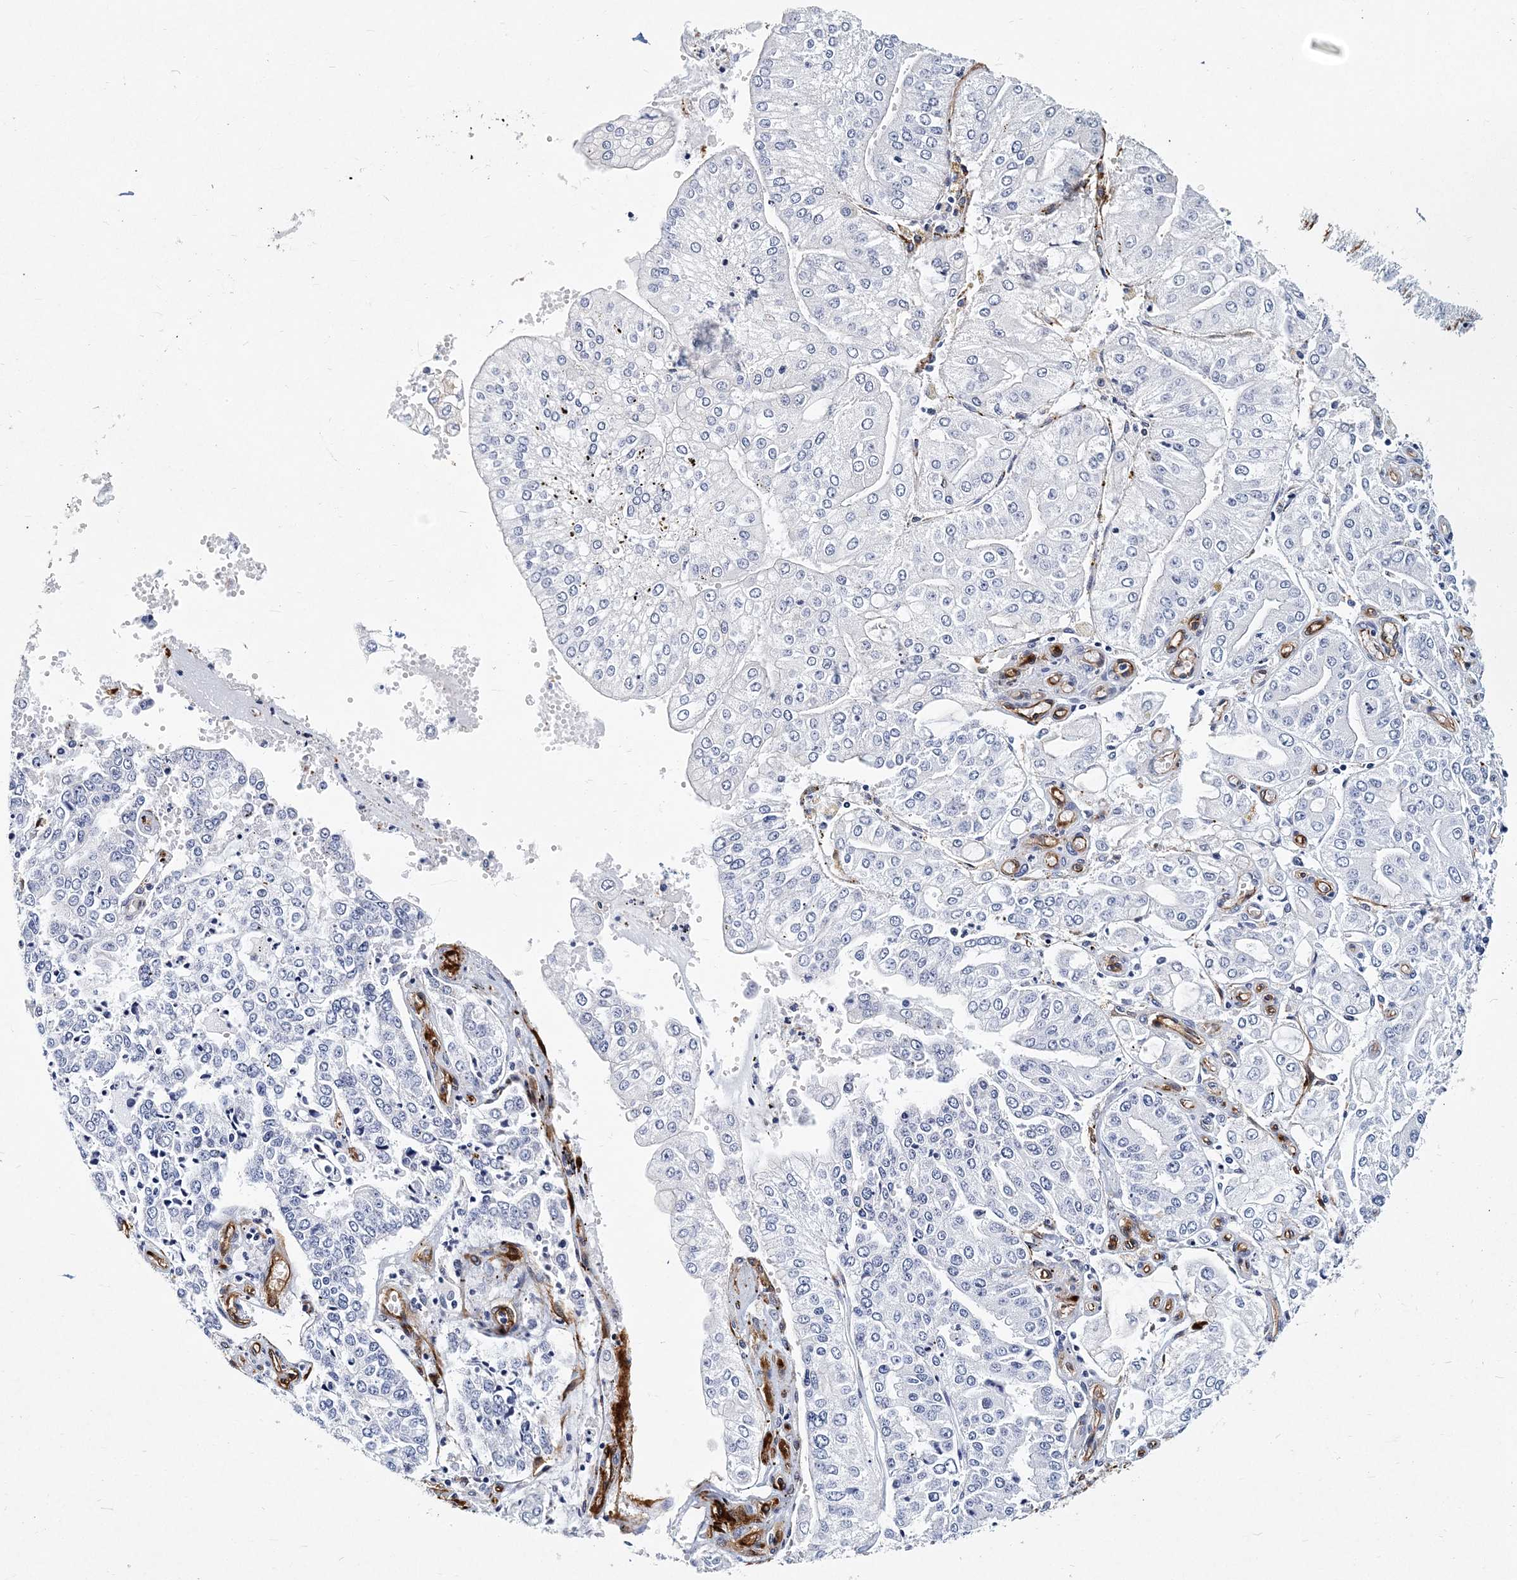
{"staining": {"intensity": "negative", "quantity": "none", "location": "none"}, "tissue": "stomach cancer", "cell_type": "Tumor cells", "image_type": "cancer", "snomed": [{"axis": "morphology", "description": "Adenocarcinoma, NOS"}, {"axis": "topography", "description": "Stomach"}], "caption": "Micrograph shows no protein staining in tumor cells of adenocarcinoma (stomach) tissue.", "gene": "ITGA2B", "patient": {"sex": "male", "age": 76}}